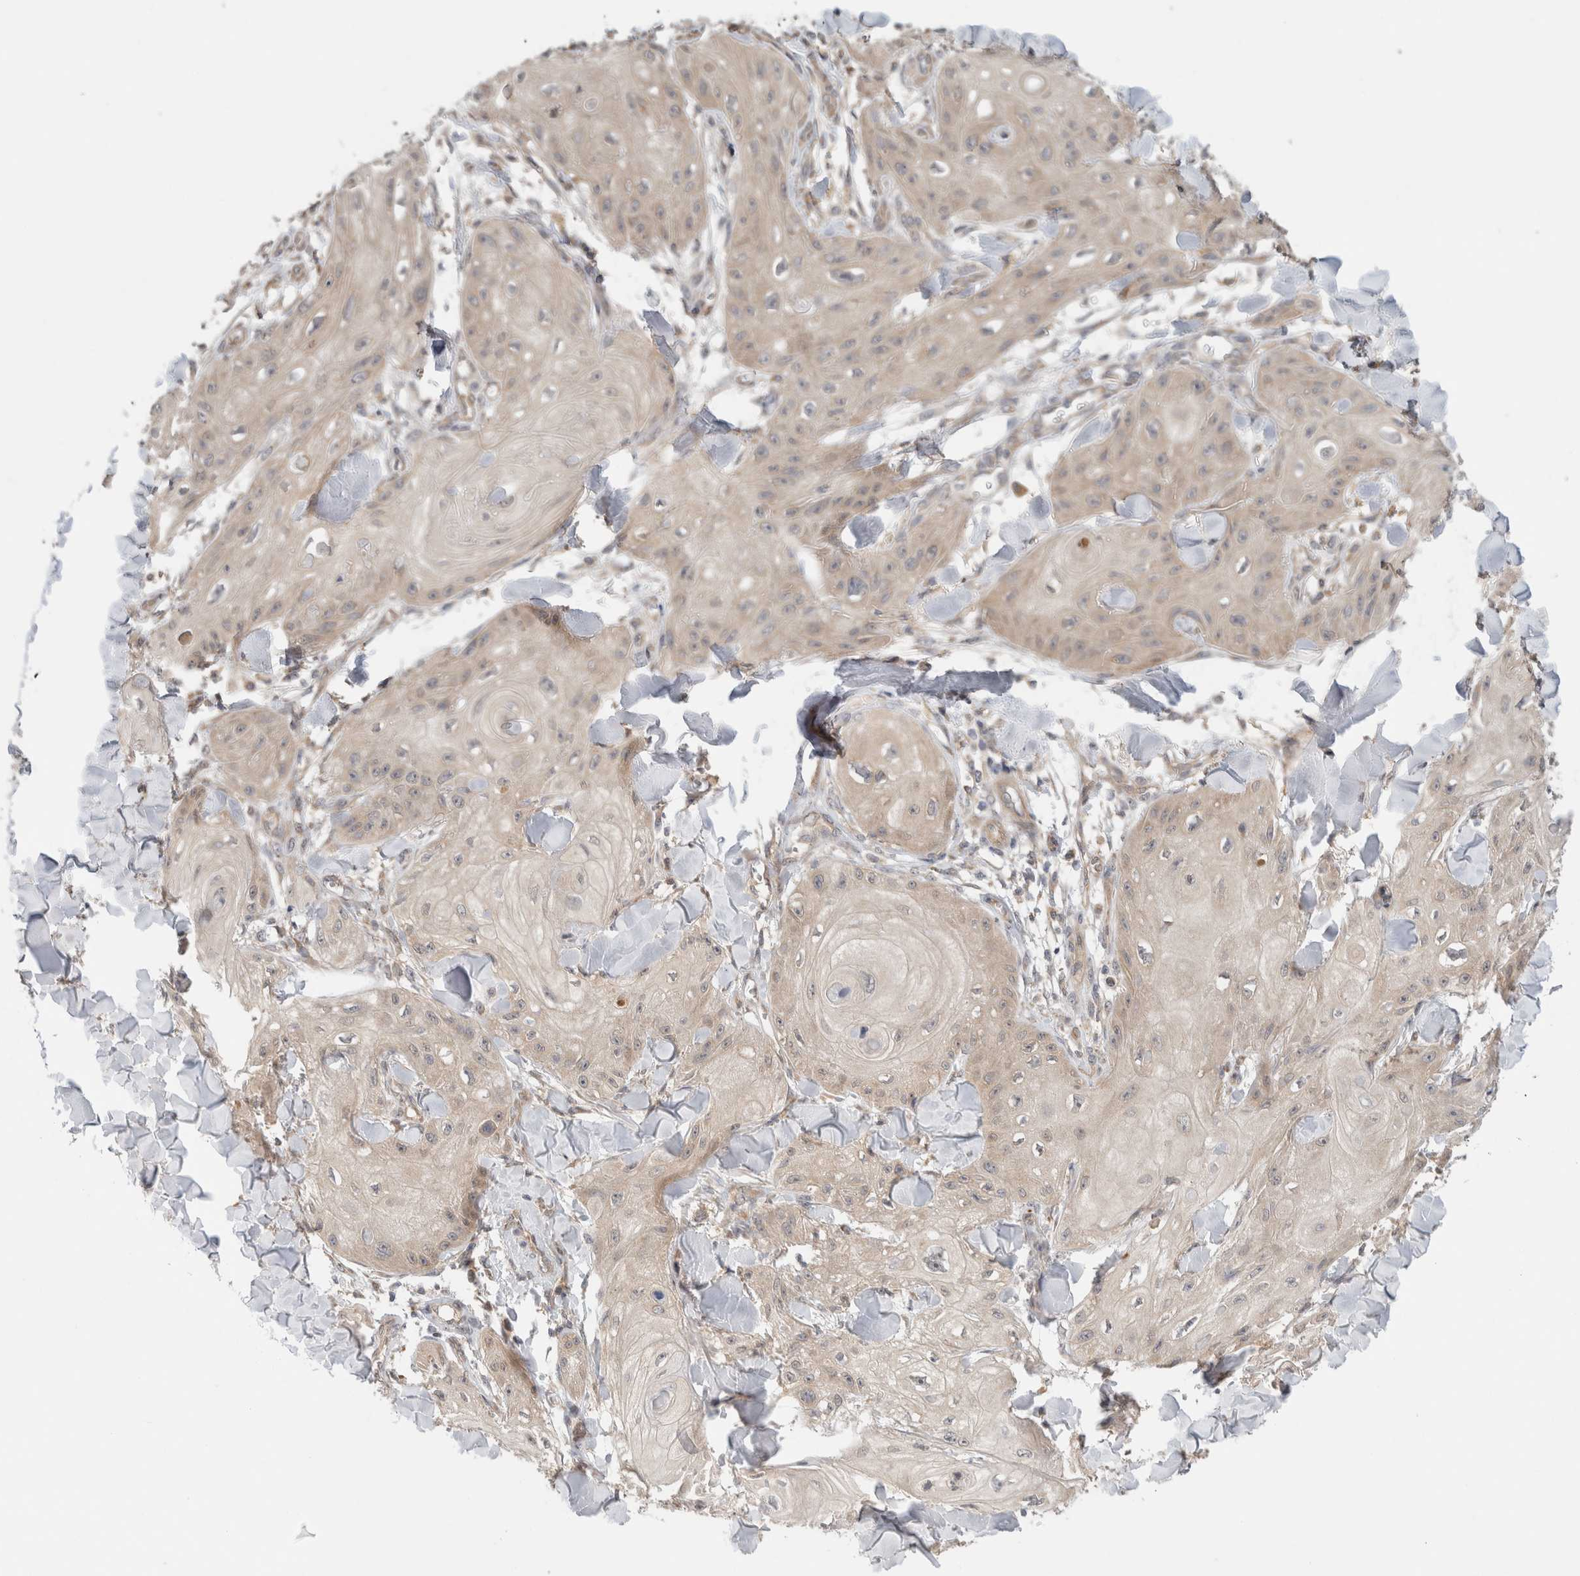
{"staining": {"intensity": "weak", "quantity": "25%-75%", "location": "cytoplasmic/membranous"}, "tissue": "skin cancer", "cell_type": "Tumor cells", "image_type": "cancer", "snomed": [{"axis": "morphology", "description": "Squamous cell carcinoma, NOS"}, {"axis": "topography", "description": "Skin"}], "caption": "The histopathology image displays a brown stain indicating the presence of a protein in the cytoplasmic/membranous of tumor cells in skin squamous cell carcinoma. (IHC, brightfield microscopy, high magnification).", "gene": "SGK1", "patient": {"sex": "male", "age": 74}}